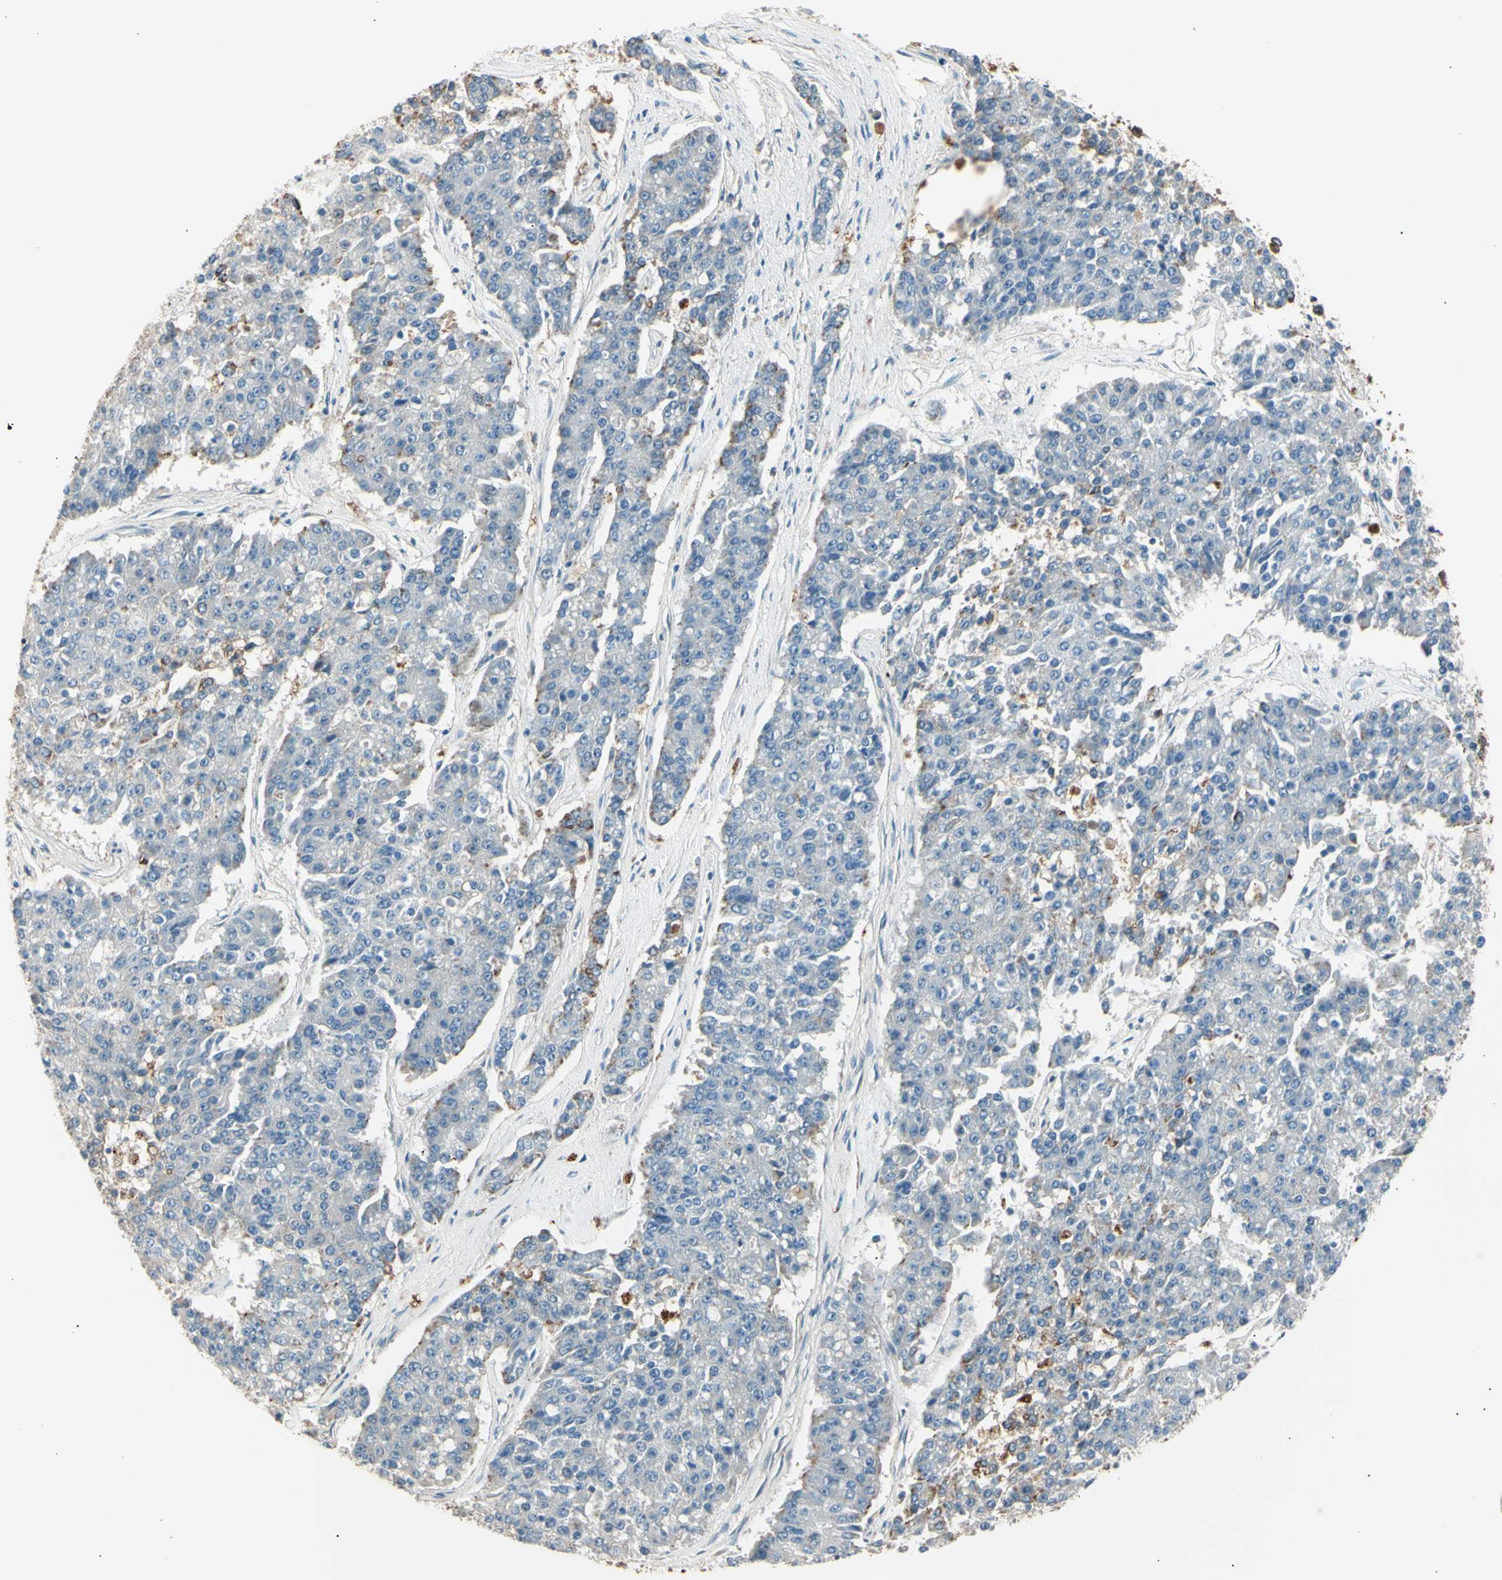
{"staining": {"intensity": "moderate", "quantity": "<25%", "location": "cytoplasmic/membranous"}, "tissue": "pancreatic cancer", "cell_type": "Tumor cells", "image_type": "cancer", "snomed": [{"axis": "morphology", "description": "Adenocarcinoma, NOS"}, {"axis": "topography", "description": "Pancreas"}], "caption": "This photomicrograph shows IHC staining of human pancreatic cancer (adenocarcinoma), with low moderate cytoplasmic/membranous positivity in approximately <25% of tumor cells.", "gene": "LHPP", "patient": {"sex": "male", "age": 50}}